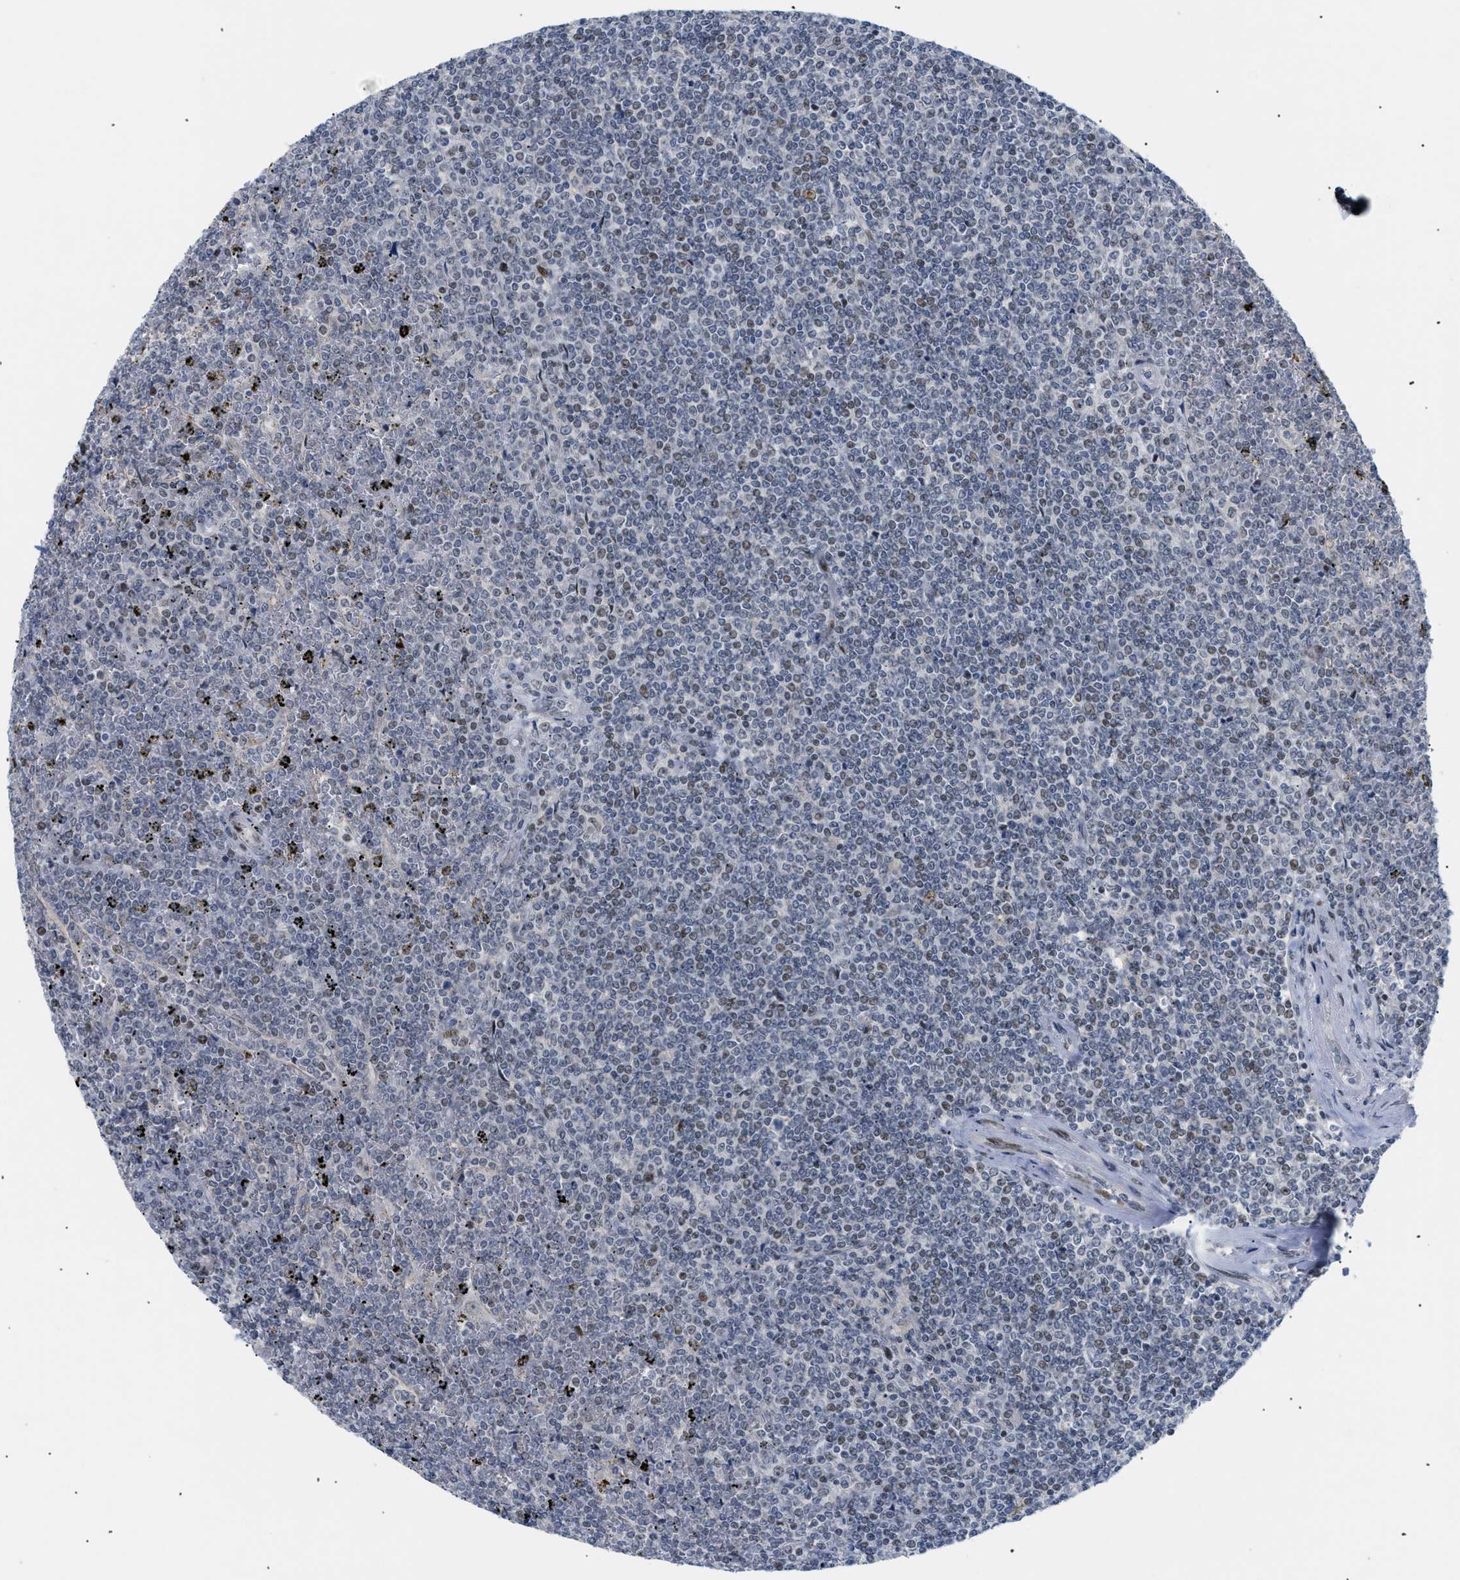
{"staining": {"intensity": "weak", "quantity": "25%-75%", "location": "nuclear"}, "tissue": "lymphoma", "cell_type": "Tumor cells", "image_type": "cancer", "snomed": [{"axis": "morphology", "description": "Malignant lymphoma, non-Hodgkin's type, Low grade"}, {"axis": "topography", "description": "Spleen"}], "caption": "Weak nuclear expression for a protein is seen in approximately 25%-75% of tumor cells of lymphoma using immunohistochemistry.", "gene": "MED1", "patient": {"sex": "female", "age": 19}}